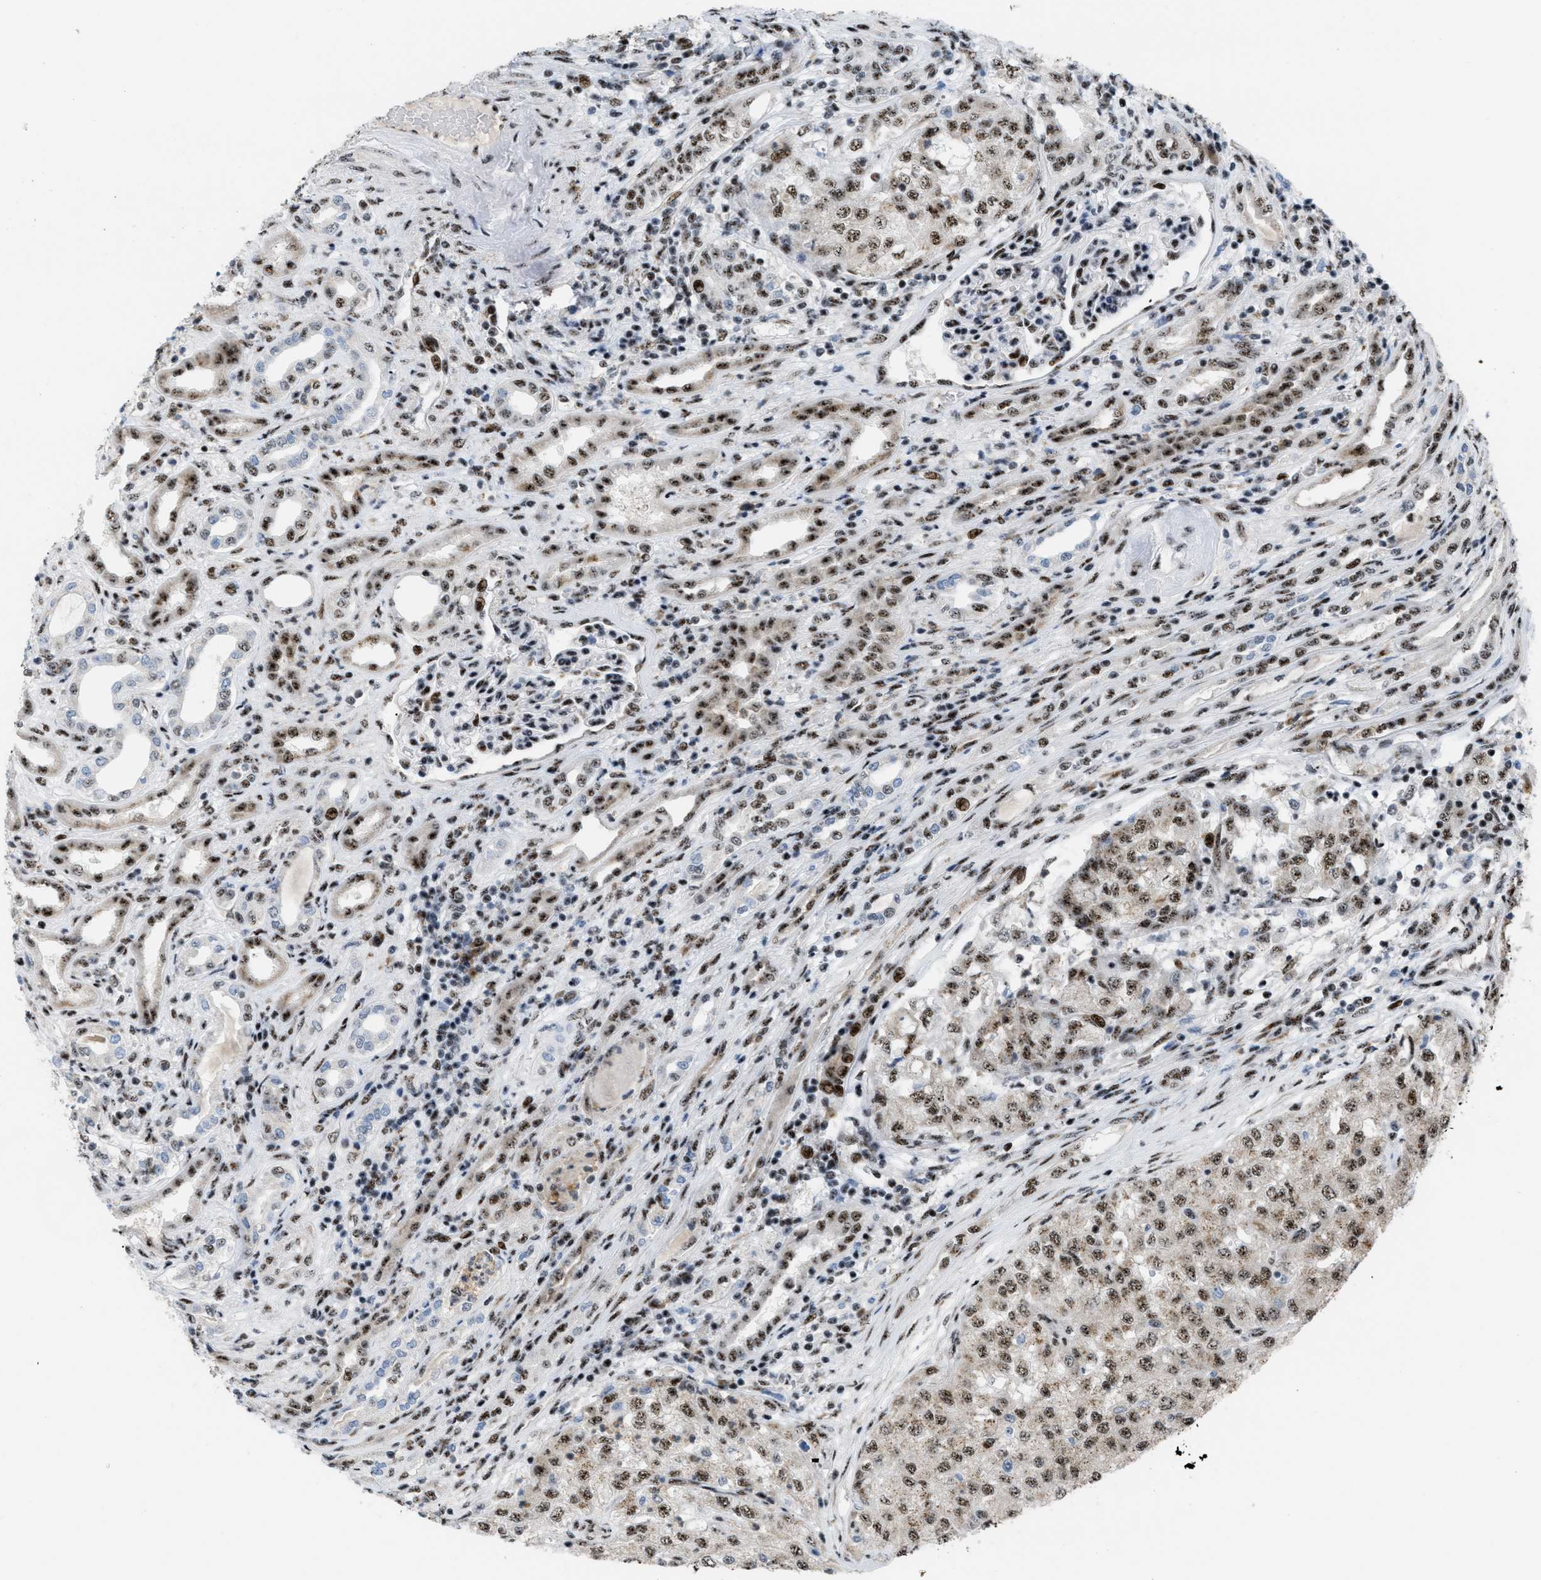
{"staining": {"intensity": "moderate", "quantity": "25%-75%", "location": "nuclear"}, "tissue": "renal cancer", "cell_type": "Tumor cells", "image_type": "cancer", "snomed": [{"axis": "morphology", "description": "Adenocarcinoma, NOS"}, {"axis": "topography", "description": "Kidney"}], "caption": "High-power microscopy captured an immunohistochemistry (IHC) micrograph of renal adenocarcinoma, revealing moderate nuclear expression in about 25%-75% of tumor cells. The staining was performed using DAB (3,3'-diaminobenzidine) to visualize the protein expression in brown, while the nuclei were stained in blue with hematoxylin (Magnification: 20x).", "gene": "CDR2", "patient": {"sex": "female", "age": 54}}